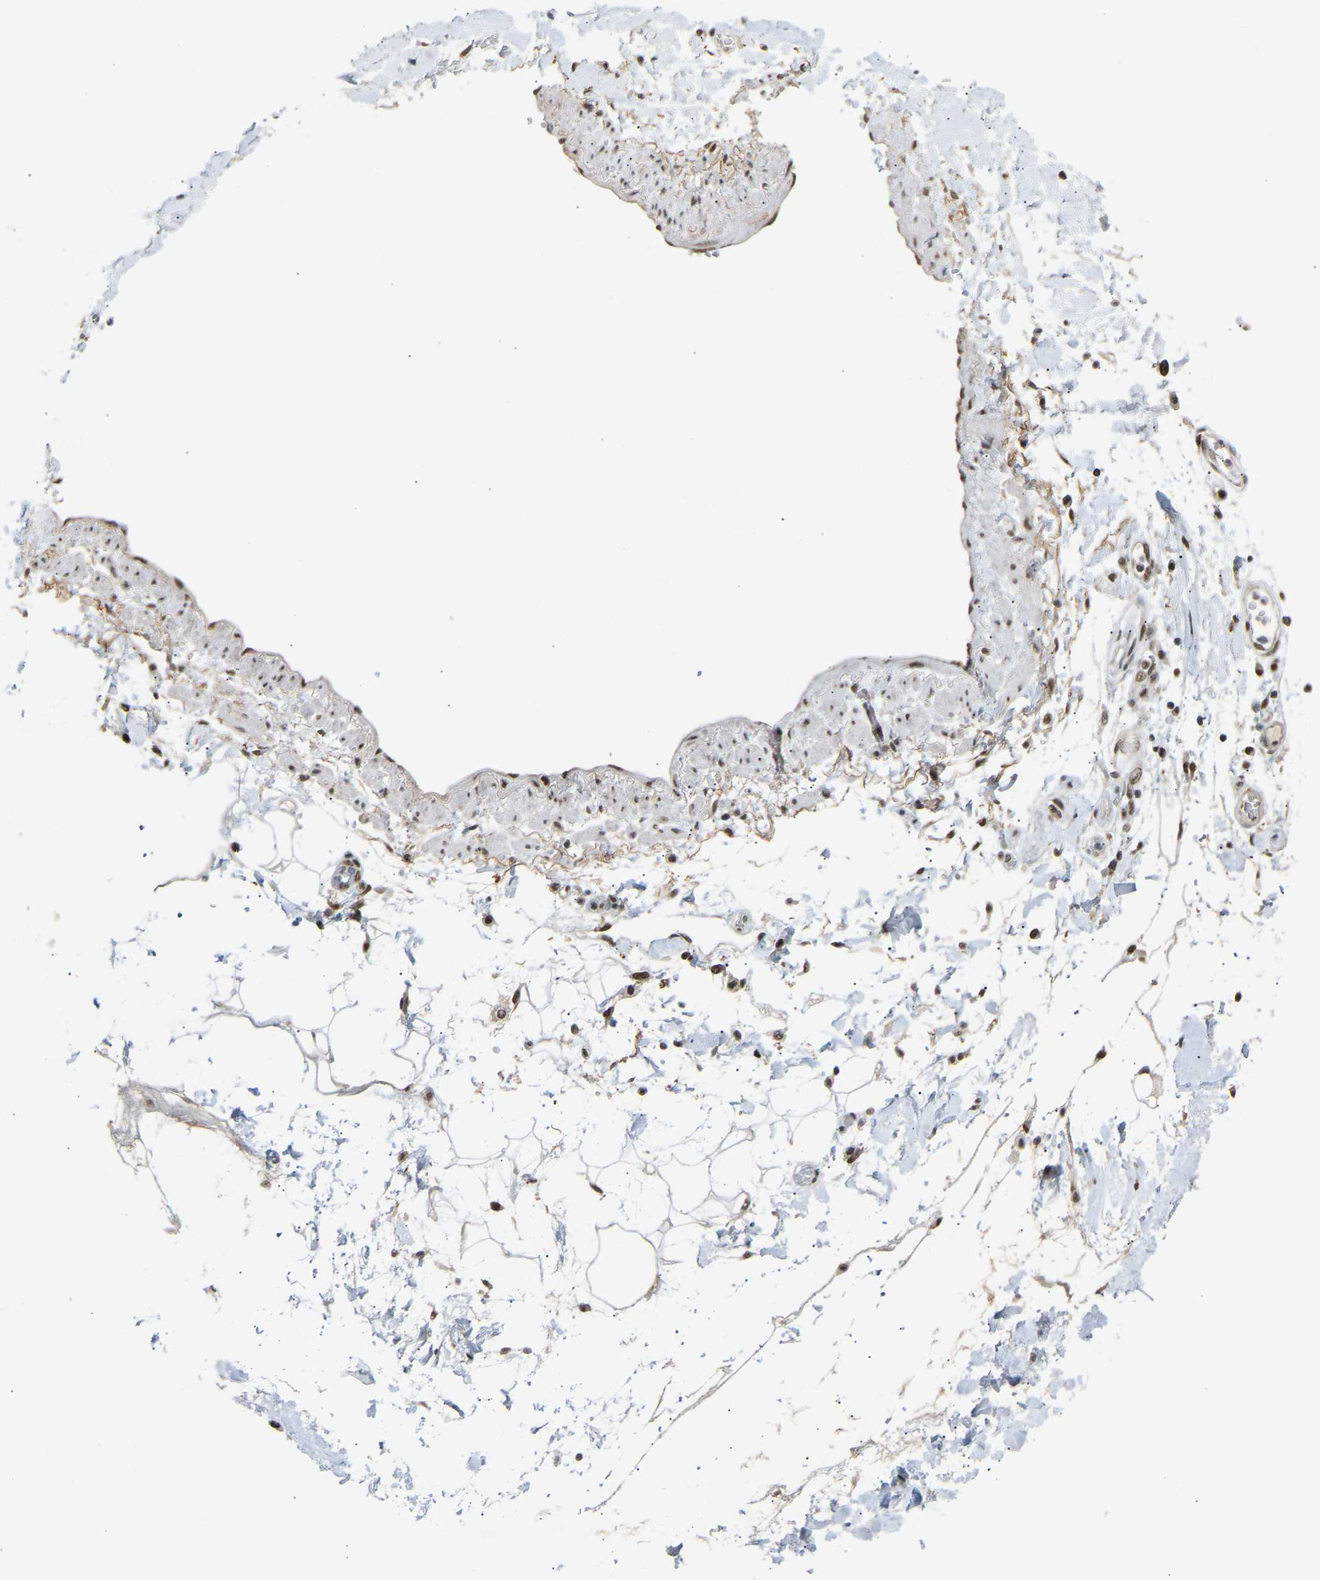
{"staining": {"intensity": "negative", "quantity": "none", "location": "none"}, "tissue": "adipose tissue", "cell_type": "Adipocytes", "image_type": "normal", "snomed": [{"axis": "morphology", "description": "Normal tissue, NOS"}, {"axis": "morphology", "description": "Adenocarcinoma, NOS"}, {"axis": "topography", "description": "Duodenum"}, {"axis": "topography", "description": "Peripheral nerve tissue"}], "caption": "Immunohistochemistry micrograph of unremarkable adipose tissue: adipose tissue stained with DAB shows no significant protein positivity in adipocytes. (Brightfield microscopy of DAB (3,3'-diaminobenzidine) immunohistochemistry (IHC) at high magnification).", "gene": "RBM15", "patient": {"sex": "female", "age": 60}}